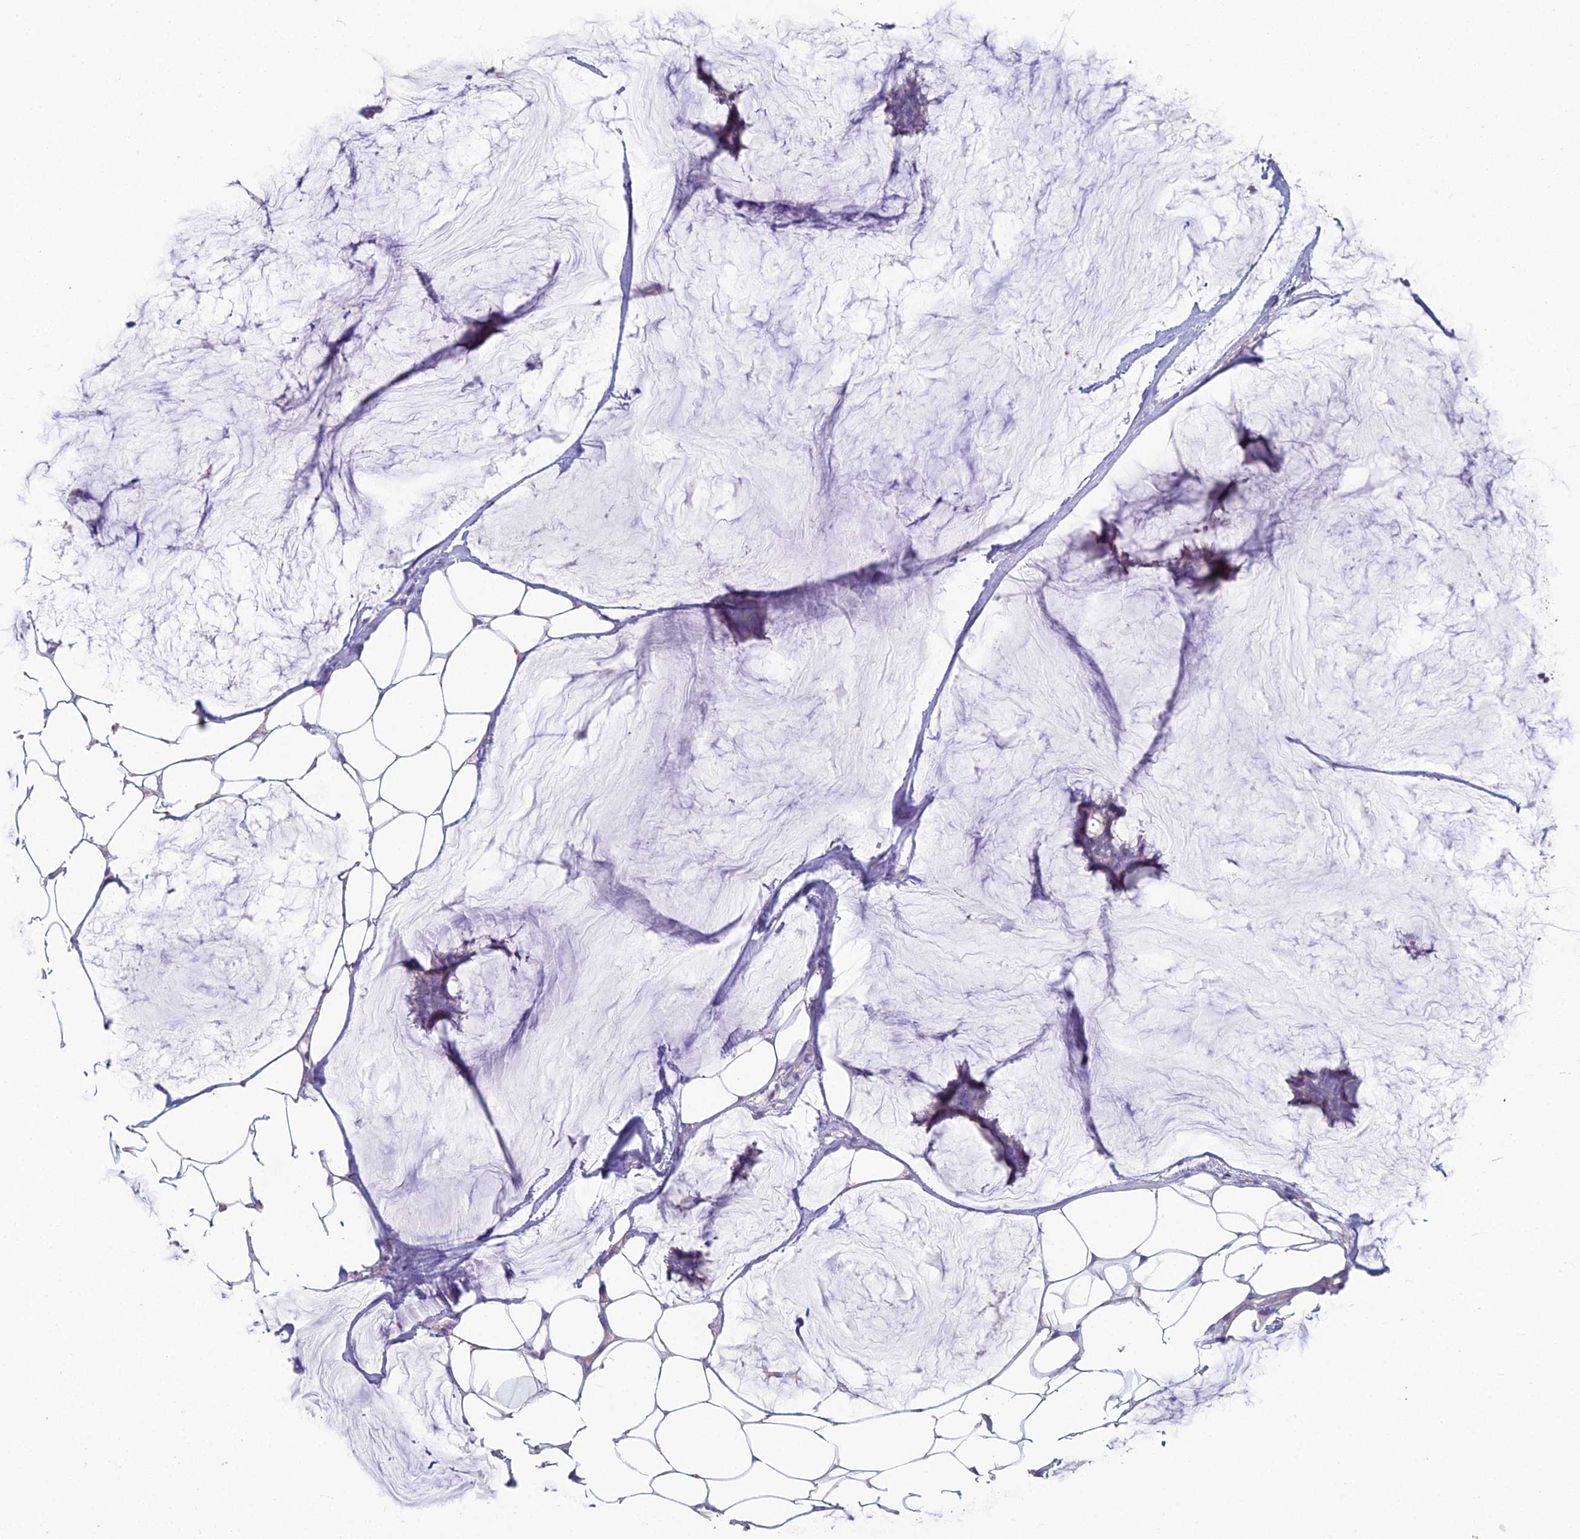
{"staining": {"intensity": "negative", "quantity": "none", "location": "none"}, "tissue": "breast cancer", "cell_type": "Tumor cells", "image_type": "cancer", "snomed": [{"axis": "morphology", "description": "Duct carcinoma"}, {"axis": "topography", "description": "Breast"}], "caption": "Tumor cells show no significant positivity in breast cancer.", "gene": "NCAM1", "patient": {"sex": "female", "age": 93}}